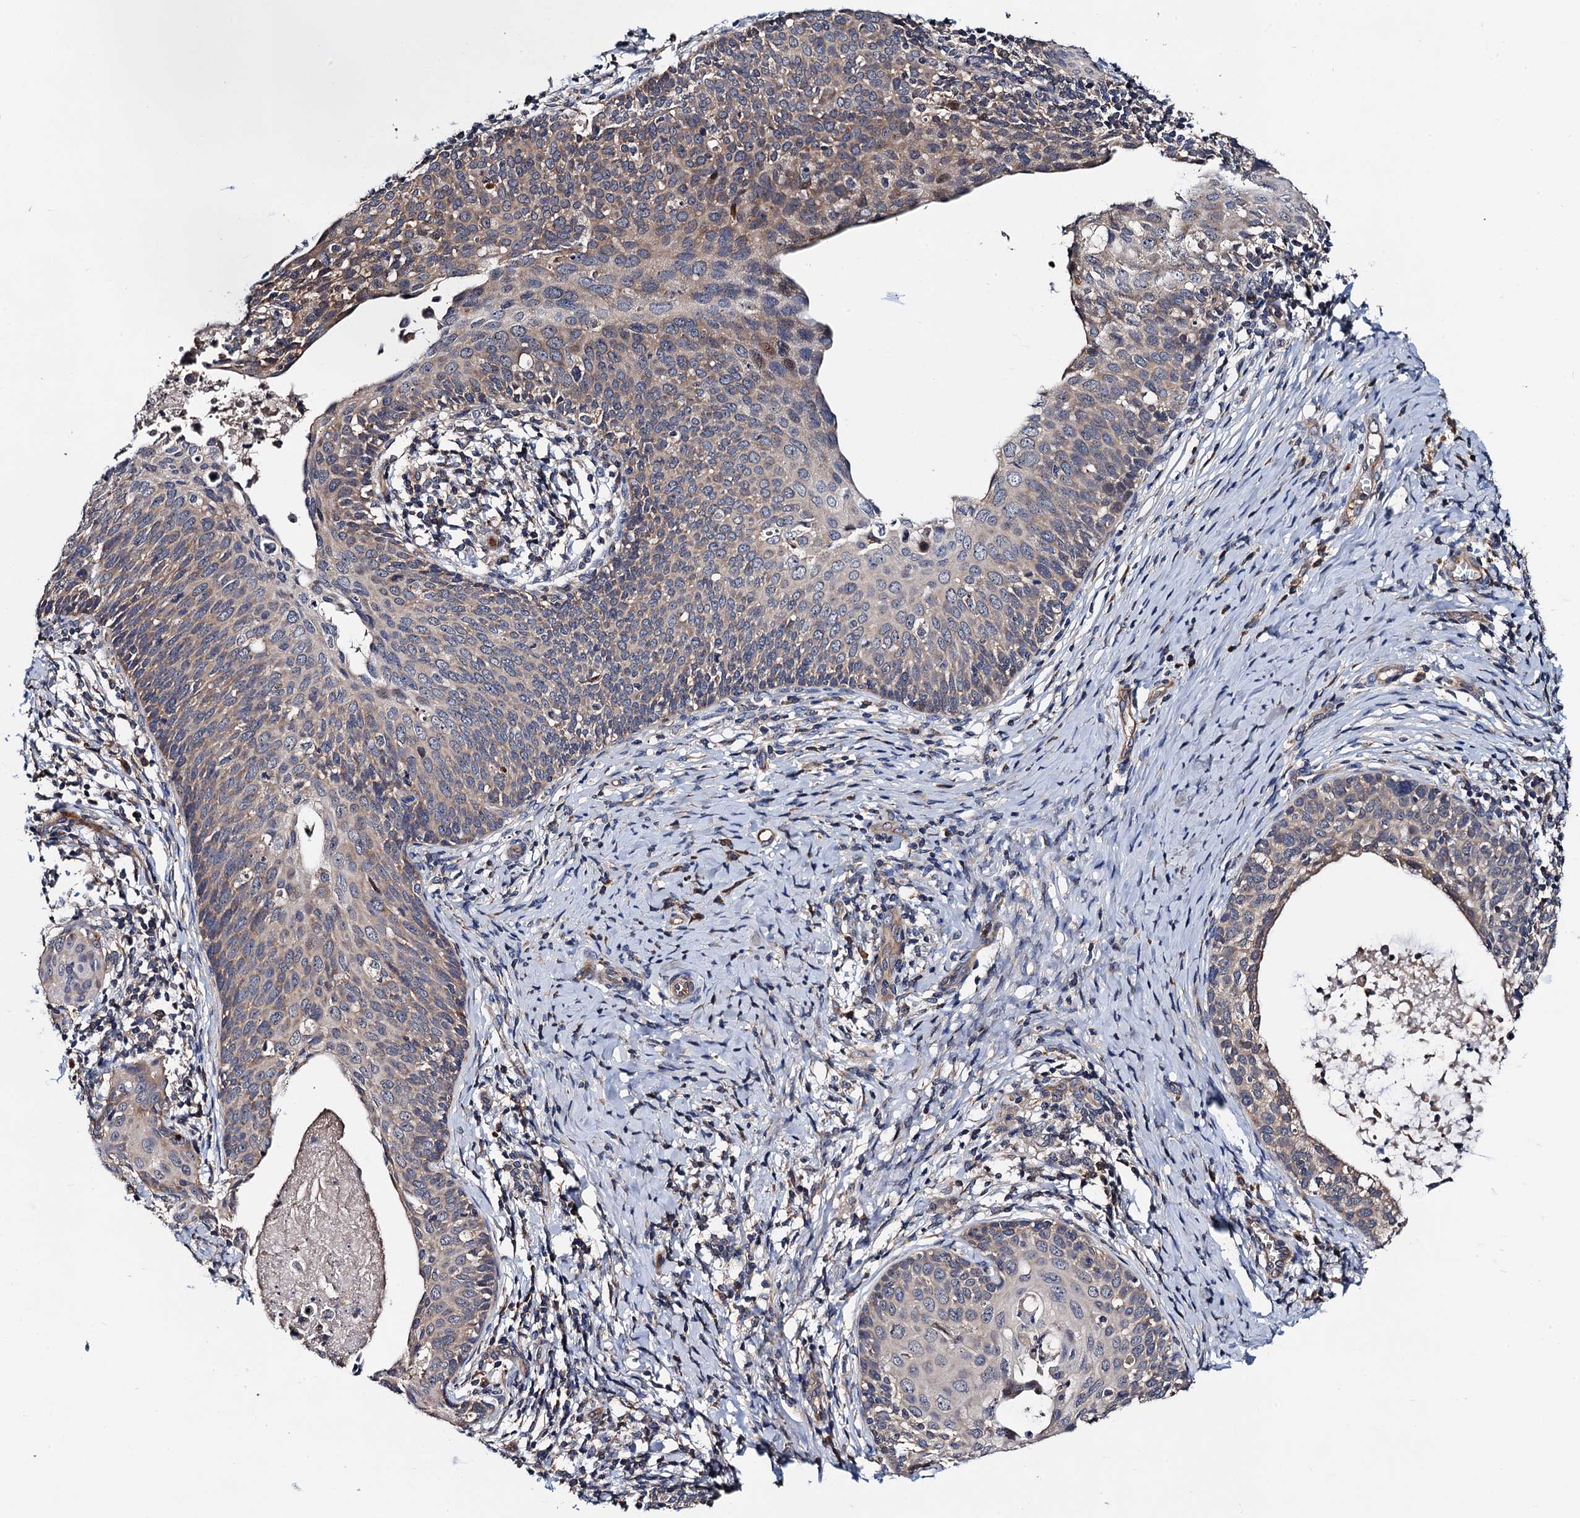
{"staining": {"intensity": "weak", "quantity": "25%-75%", "location": "cytoplasmic/membranous"}, "tissue": "cervical cancer", "cell_type": "Tumor cells", "image_type": "cancer", "snomed": [{"axis": "morphology", "description": "Squamous cell carcinoma, NOS"}, {"axis": "topography", "description": "Cervix"}], "caption": "Immunohistochemical staining of human cervical squamous cell carcinoma demonstrates low levels of weak cytoplasmic/membranous protein staining in about 25%-75% of tumor cells.", "gene": "TRMT112", "patient": {"sex": "female", "age": 52}}